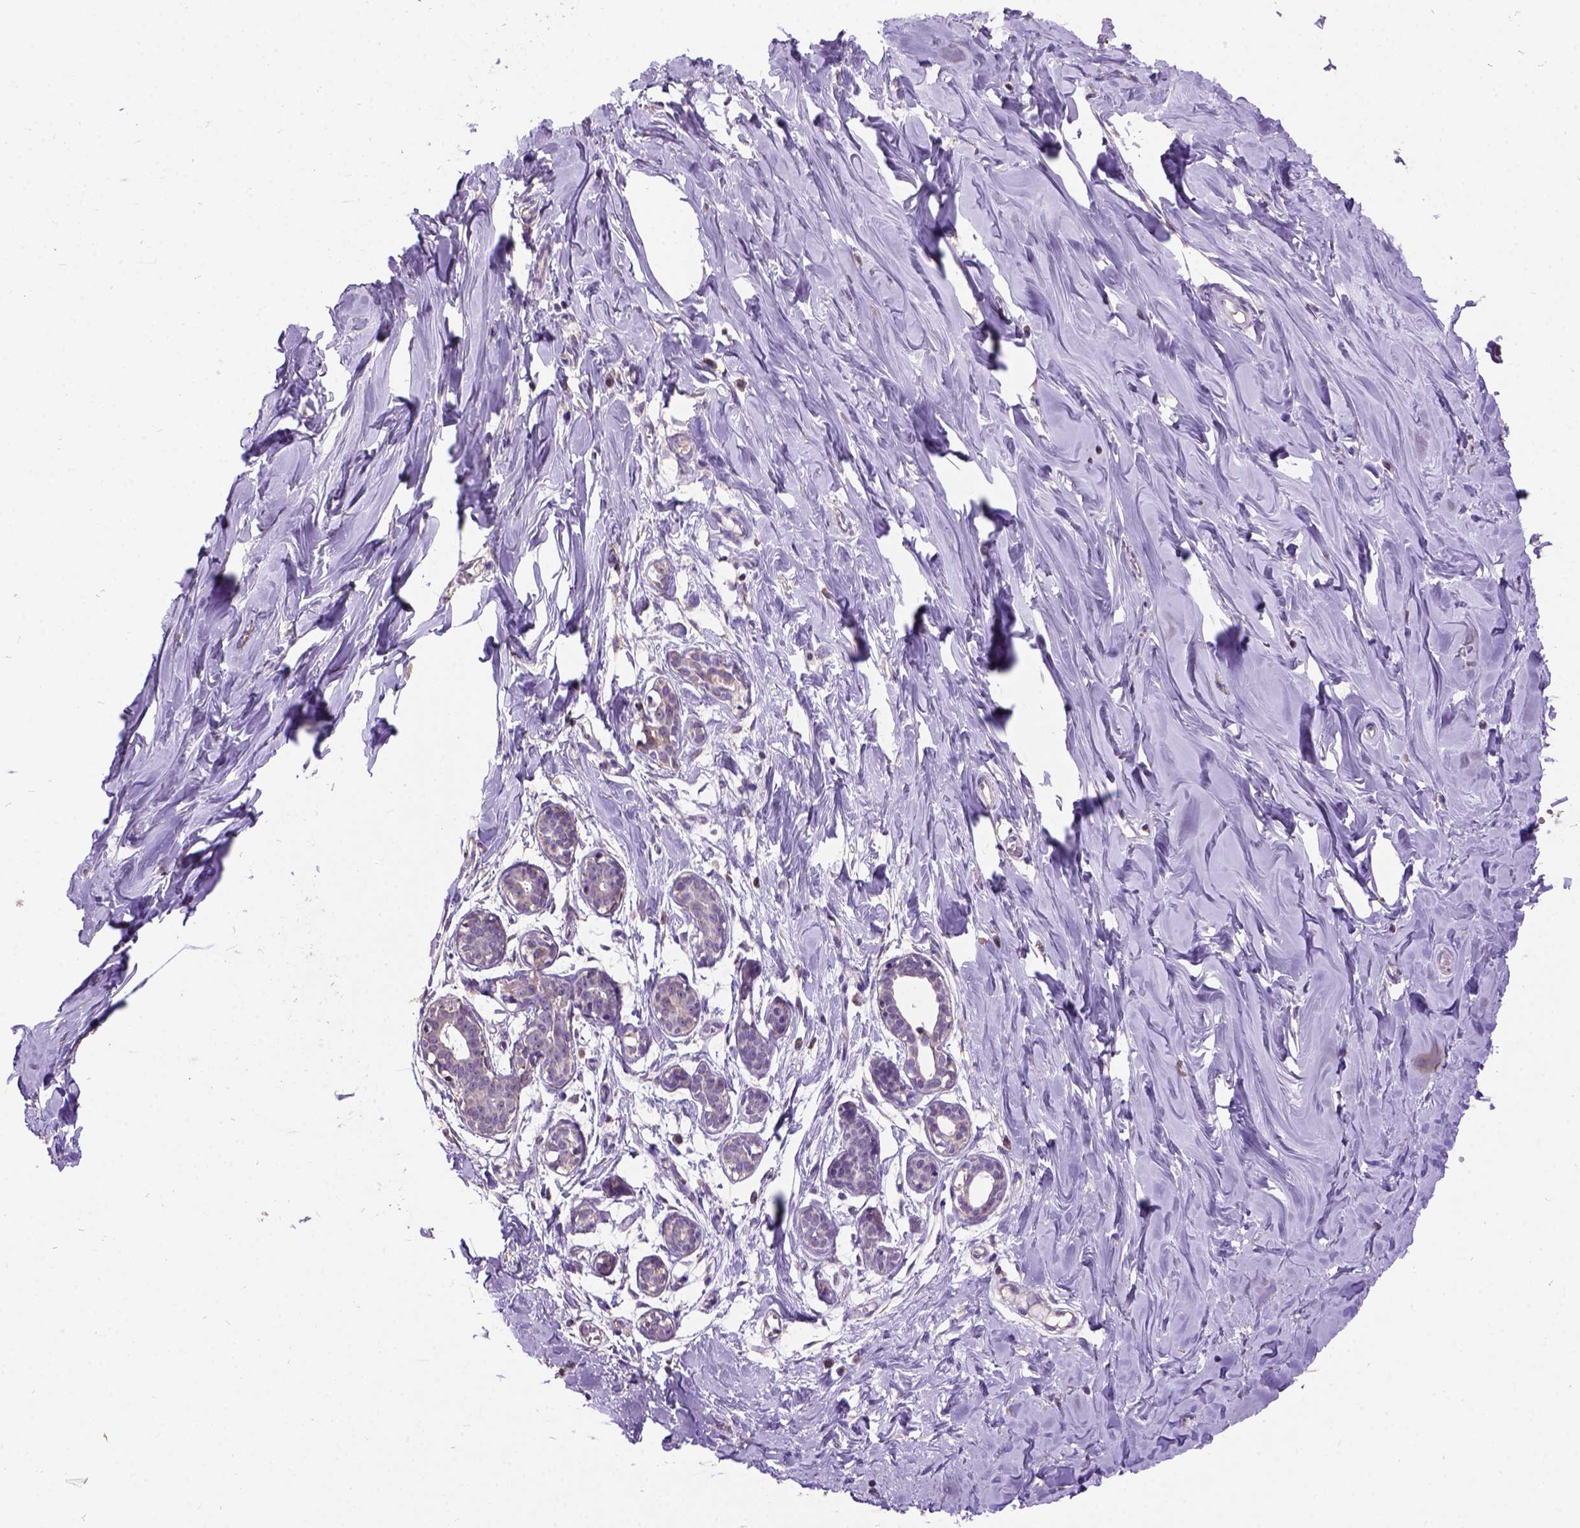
{"staining": {"intensity": "negative", "quantity": "none", "location": "none"}, "tissue": "breast", "cell_type": "Adipocytes", "image_type": "normal", "snomed": [{"axis": "morphology", "description": "Normal tissue, NOS"}, {"axis": "topography", "description": "Breast"}], "caption": "Immunohistochemistry (IHC) image of normal breast: human breast stained with DAB exhibits no significant protein staining in adipocytes.", "gene": "DQX1", "patient": {"sex": "female", "age": 27}}